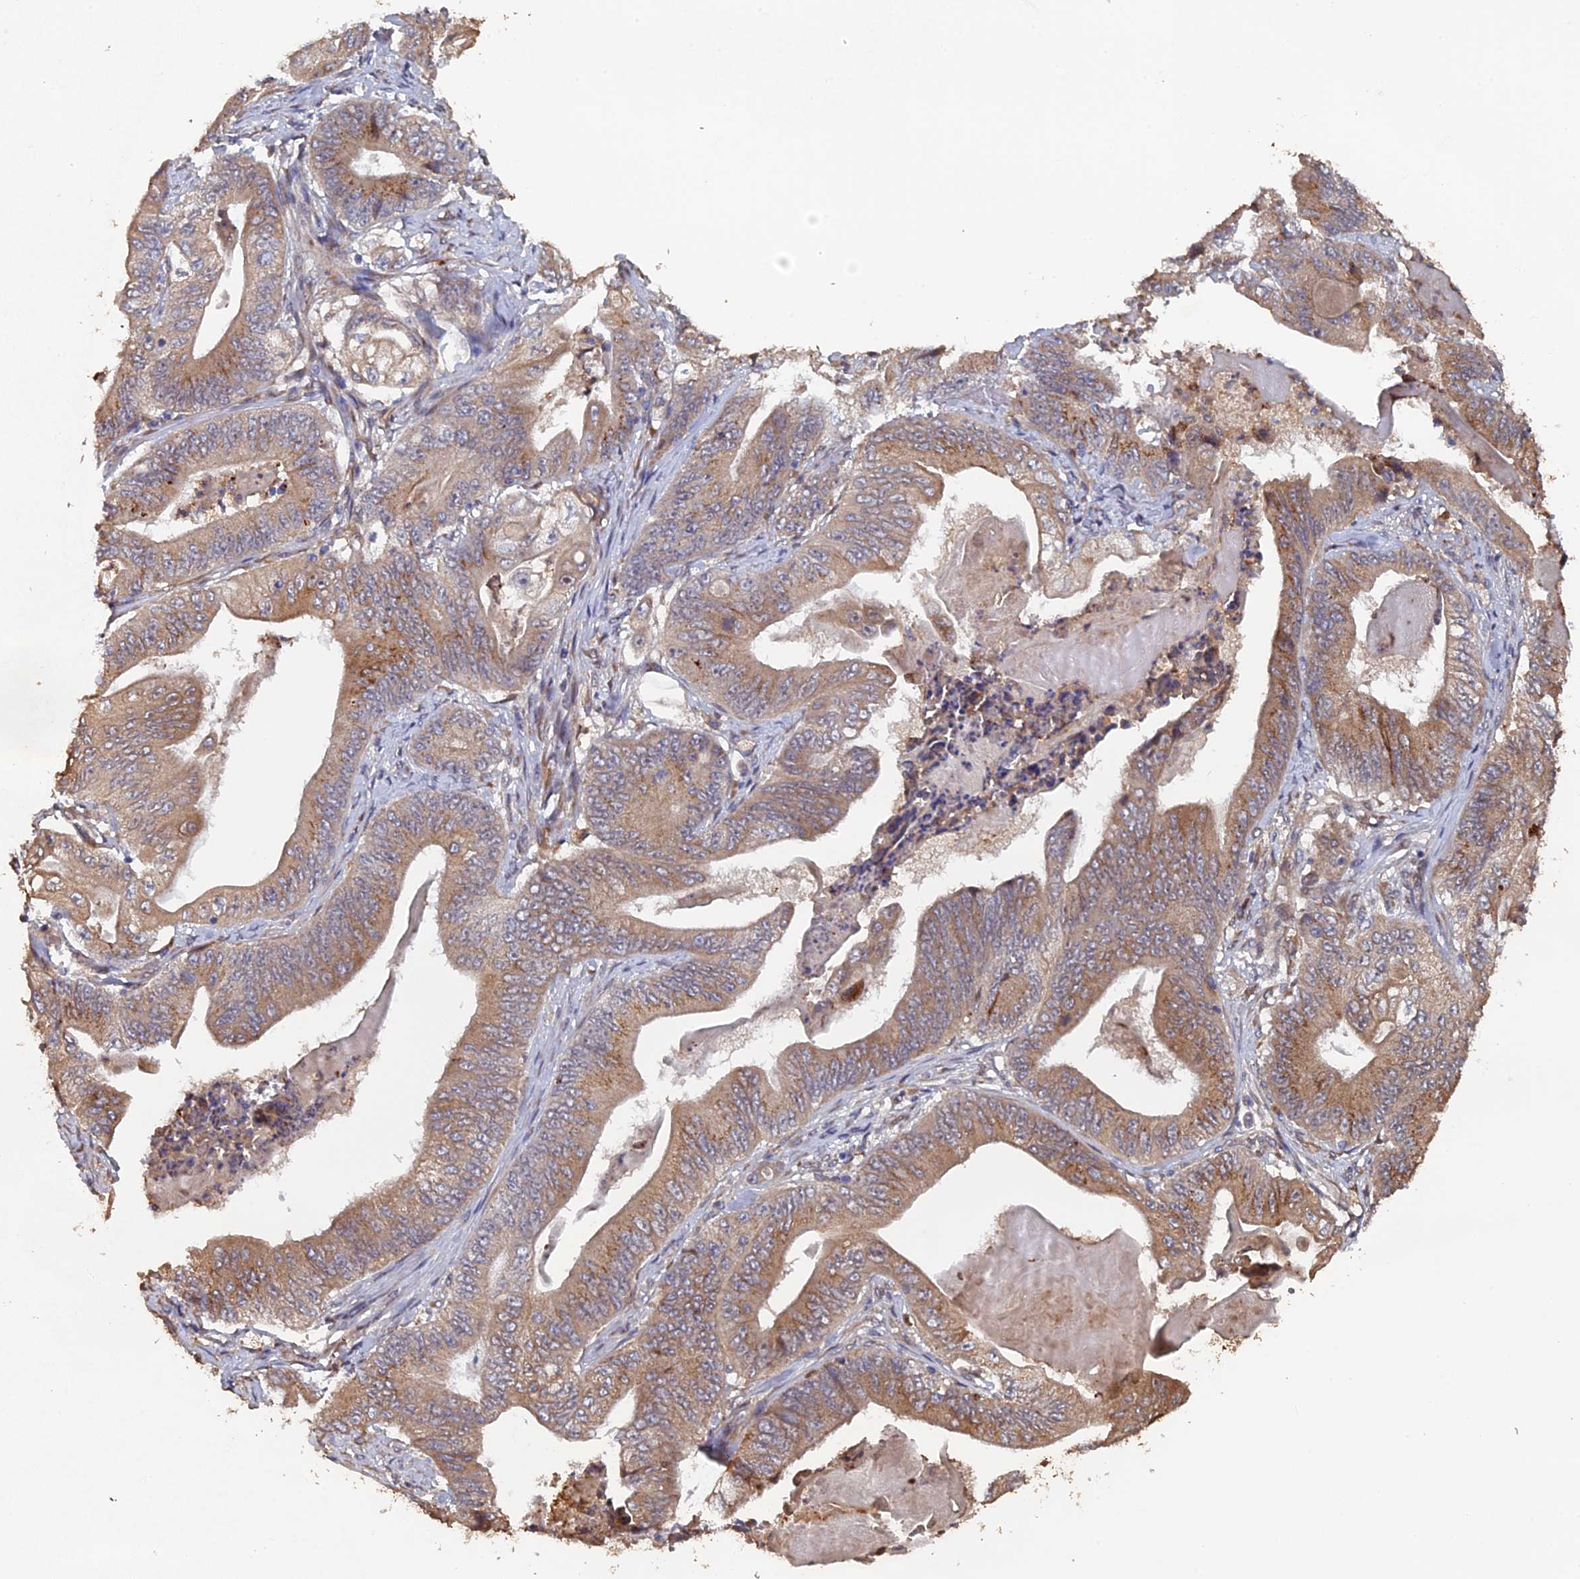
{"staining": {"intensity": "moderate", "quantity": "25%-75%", "location": "cytoplasmic/membranous"}, "tissue": "stomach cancer", "cell_type": "Tumor cells", "image_type": "cancer", "snomed": [{"axis": "morphology", "description": "Adenocarcinoma, NOS"}, {"axis": "topography", "description": "Stomach"}], "caption": "Adenocarcinoma (stomach) was stained to show a protein in brown. There is medium levels of moderate cytoplasmic/membranous expression in approximately 25%-75% of tumor cells. The protein is shown in brown color, while the nuclei are stained blue.", "gene": "VPS37C", "patient": {"sex": "female", "age": 73}}